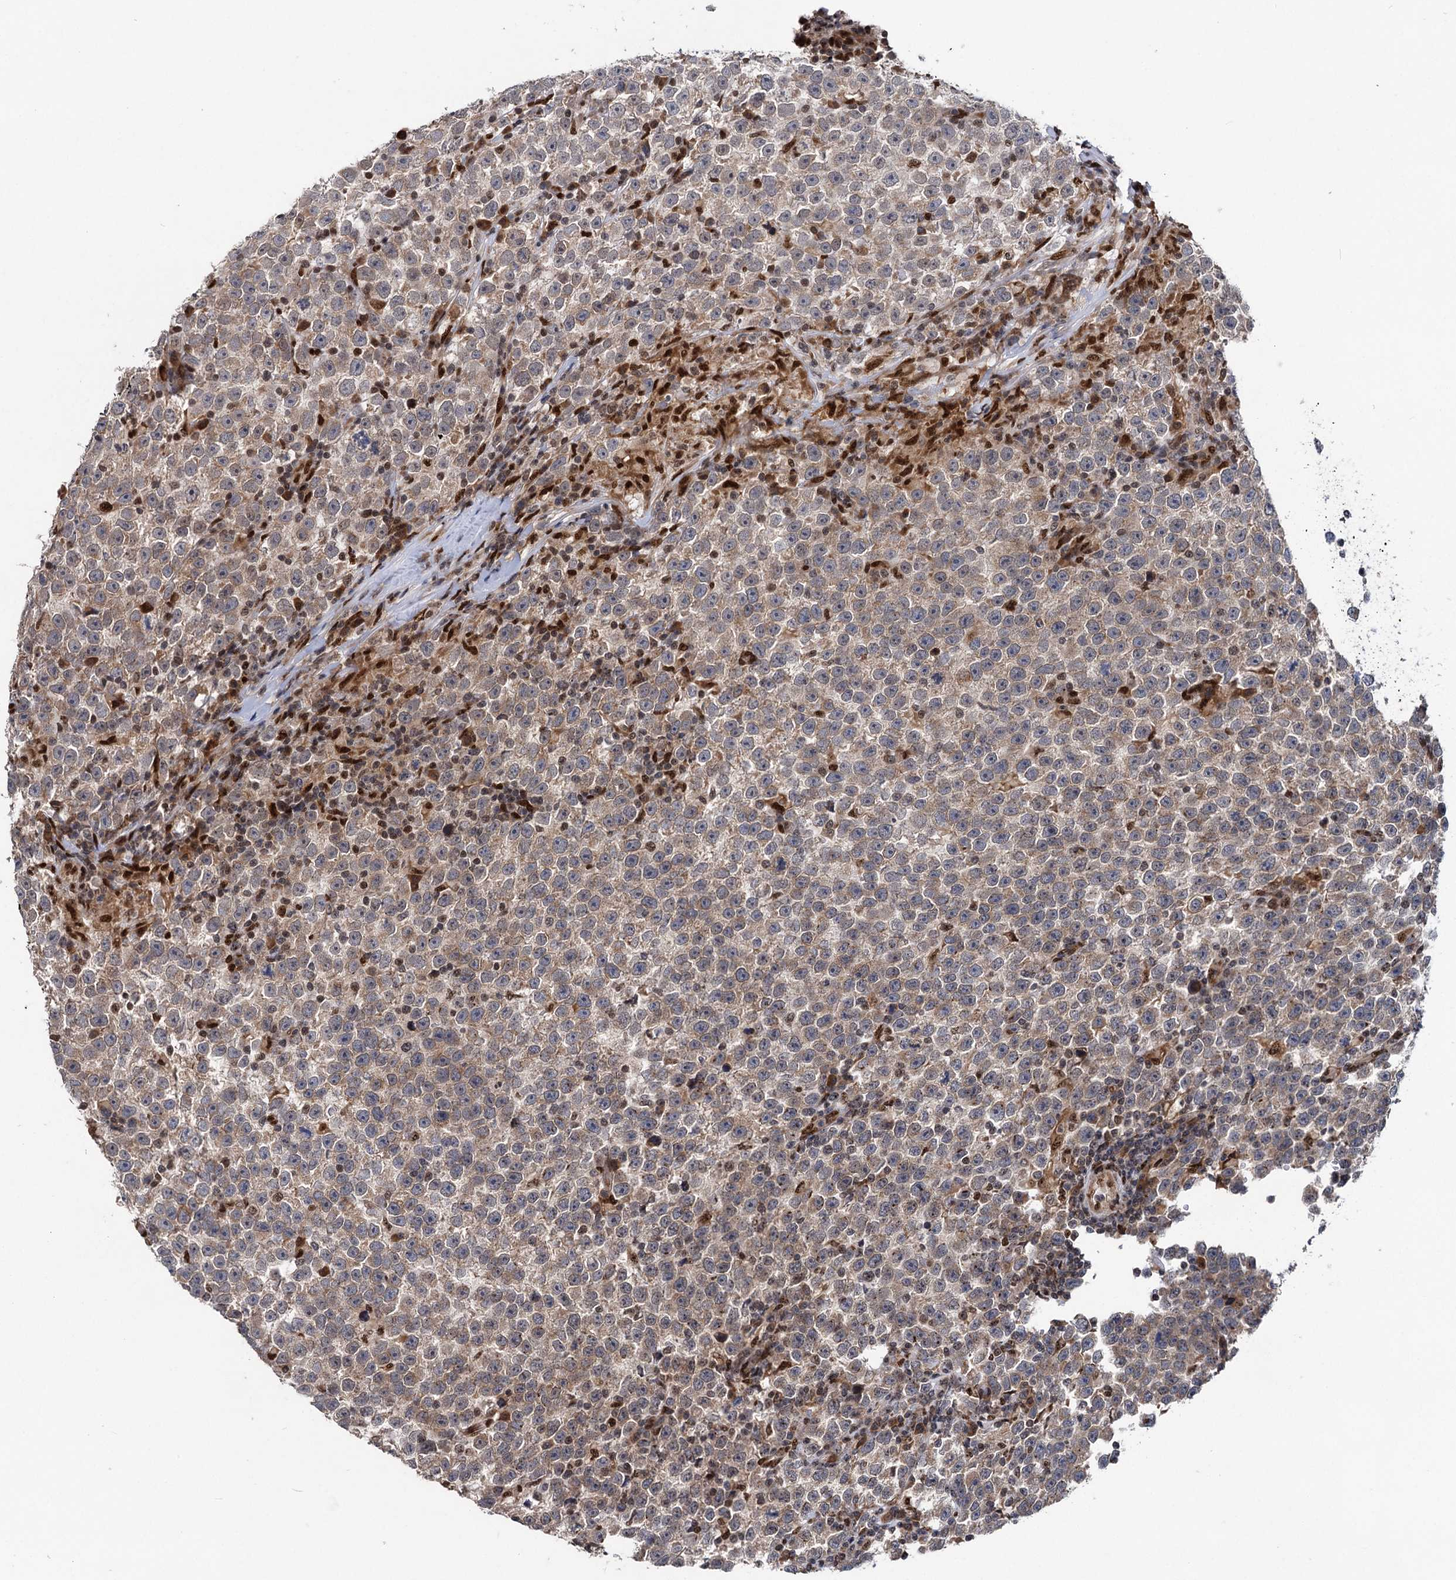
{"staining": {"intensity": "weak", "quantity": ">75%", "location": "cytoplasmic/membranous"}, "tissue": "testis cancer", "cell_type": "Tumor cells", "image_type": "cancer", "snomed": [{"axis": "morphology", "description": "Normal tissue, NOS"}, {"axis": "morphology", "description": "Seminoma, NOS"}, {"axis": "topography", "description": "Testis"}], "caption": "Protein expression analysis of human seminoma (testis) reveals weak cytoplasmic/membranous expression in about >75% of tumor cells. The staining was performed using DAB to visualize the protein expression in brown, while the nuclei were stained in blue with hematoxylin (Magnification: 20x).", "gene": "MESD", "patient": {"sex": "male", "age": 43}}